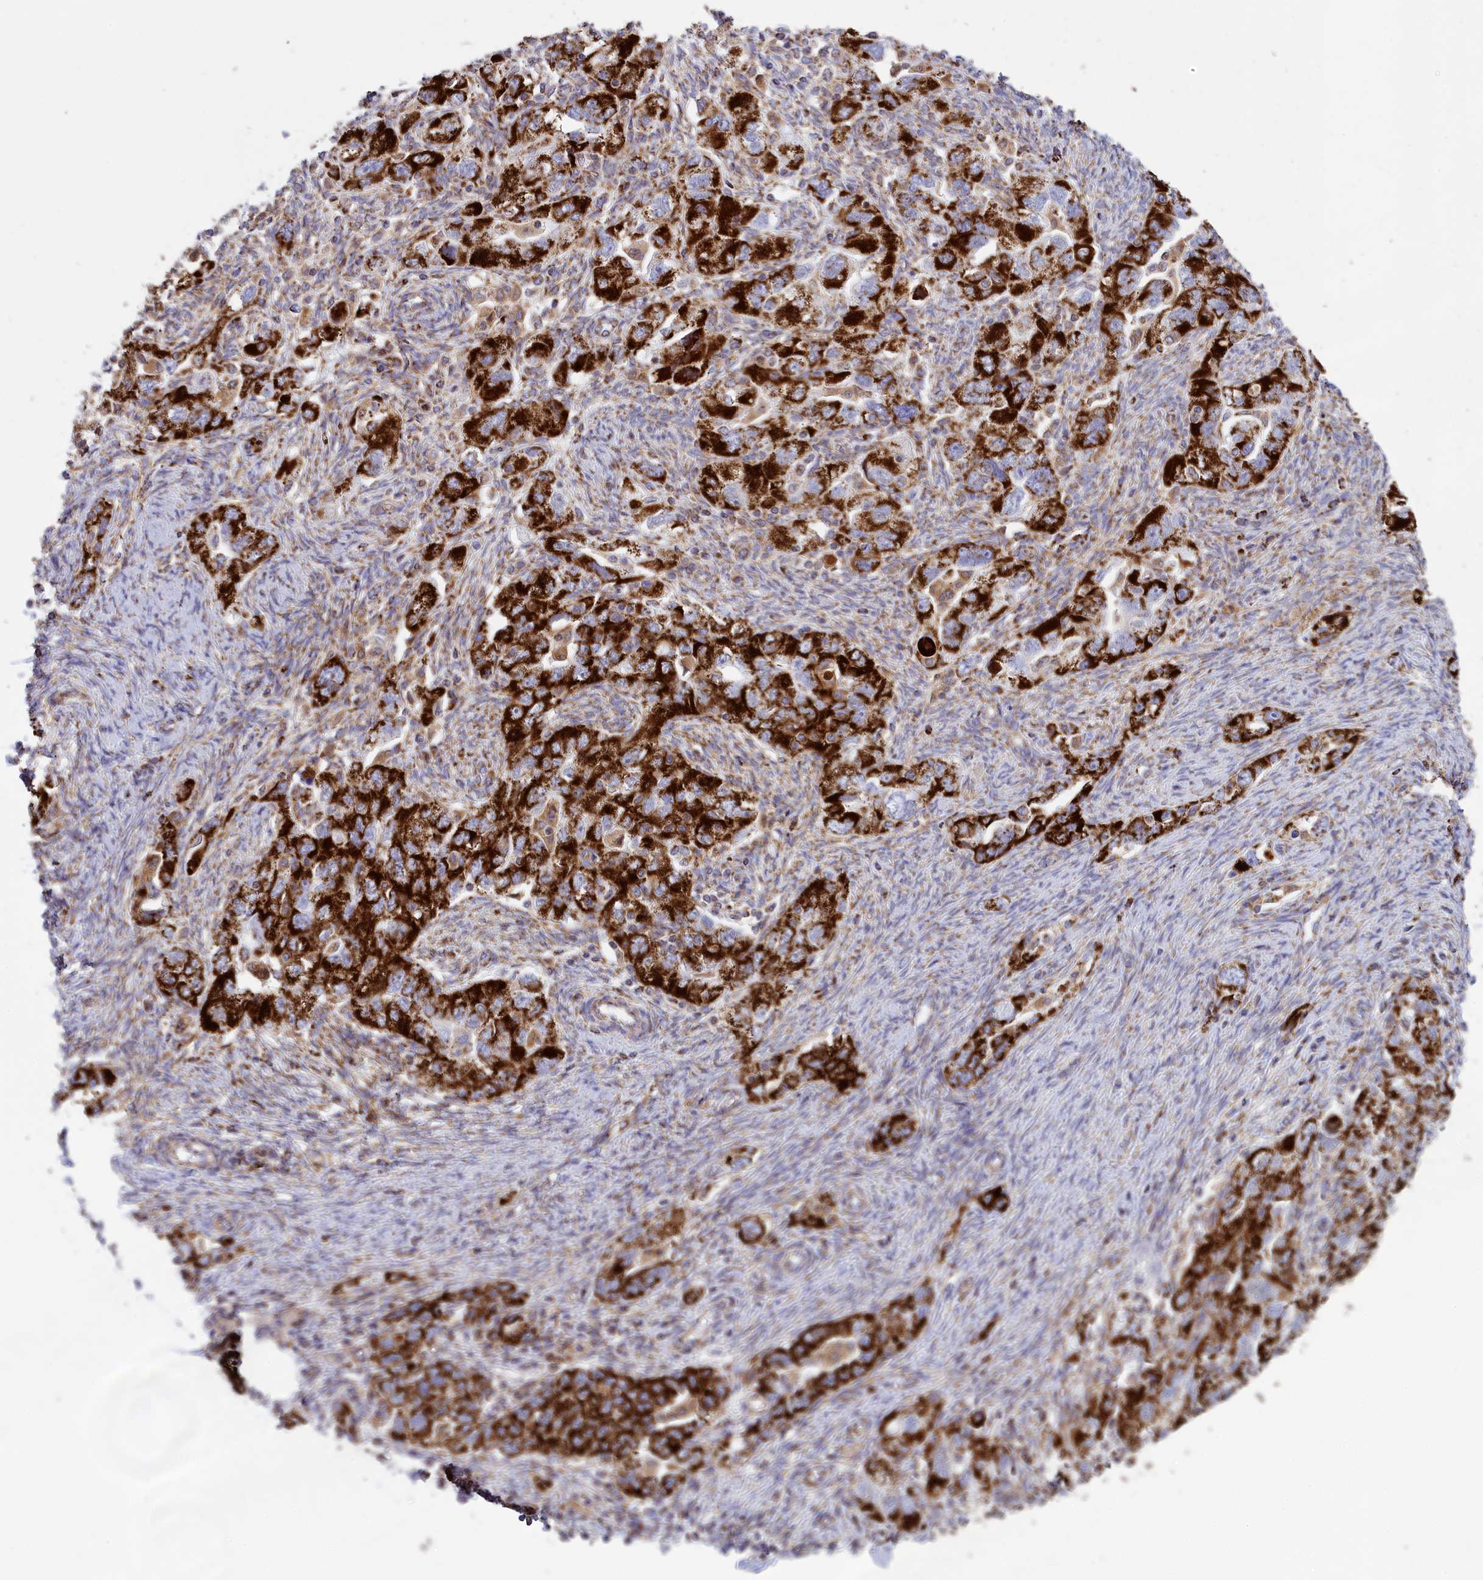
{"staining": {"intensity": "strong", "quantity": ">75%", "location": "cytoplasmic/membranous"}, "tissue": "ovarian cancer", "cell_type": "Tumor cells", "image_type": "cancer", "snomed": [{"axis": "morphology", "description": "Carcinoma, NOS"}, {"axis": "morphology", "description": "Cystadenocarcinoma, serous, NOS"}, {"axis": "topography", "description": "Ovary"}], "caption": "This is a micrograph of immunohistochemistry (IHC) staining of ovarian cancer, which shows strong expression in the cytoplasmic/membranous of tumor cells.", "gene": "ISOC2", "patient": {"sex": "female", "age": 69}}